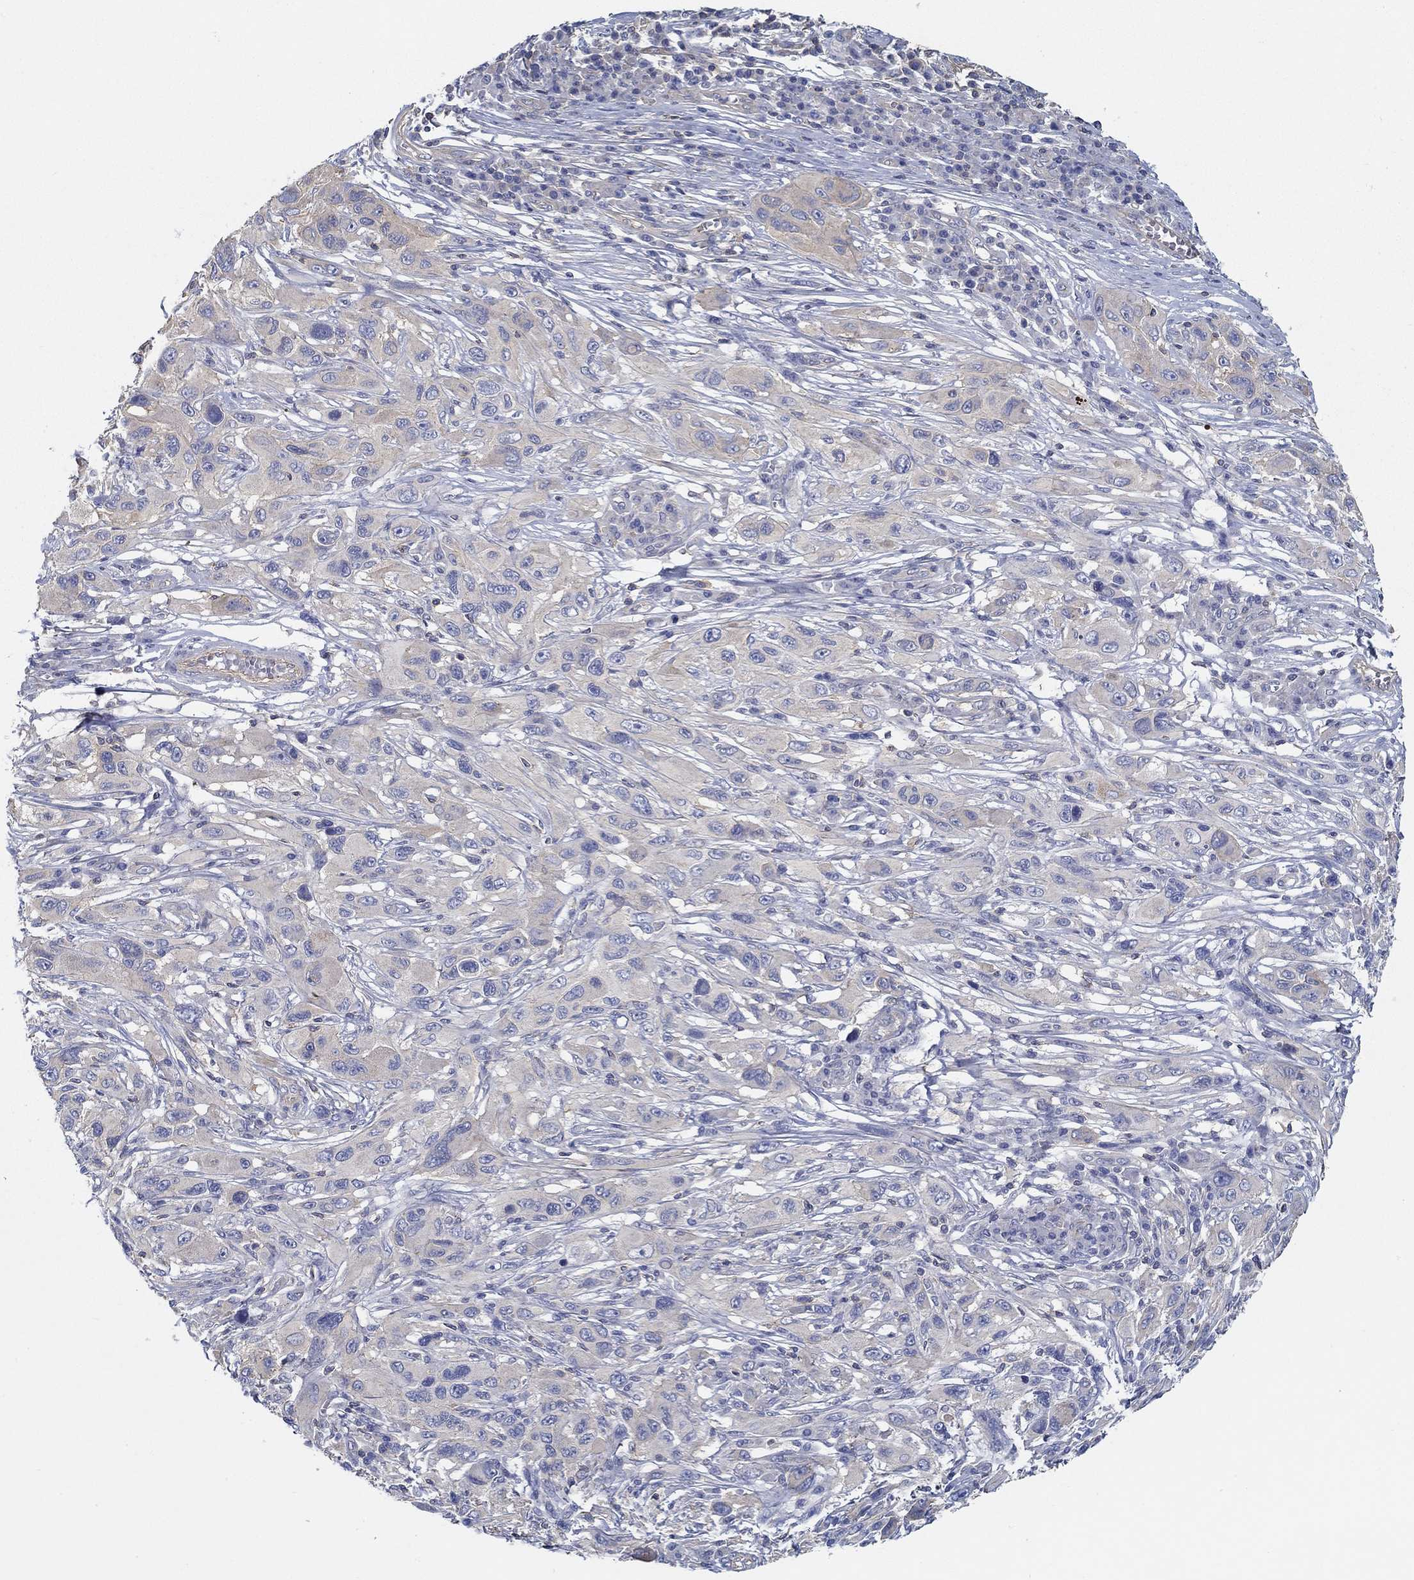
{"staining": {"intensity": "negative", "quantity": "none", "location": "none"}, "tissue": "melanoma", "cell_type": "Tumor cells", "image_type": "cancer", "snomed": [{"axis": "morphology", "description": "Malignant melanoma, NOS"}, {"axis": "topography", "description": "Skin"}], "caption": "Immunohistochemical staining of human malignant melanoma demonstrates no significant positivity in tumor cells. (Stains: DAB (3,3'-diaminobenzidine) immunohistochemistry (IHC) with hematoxylin counter stain, Microscopy: brightfield microscopy at high magnification).", "gene": "BBOF1", "patient": {"sex": "male", "age": 53}}